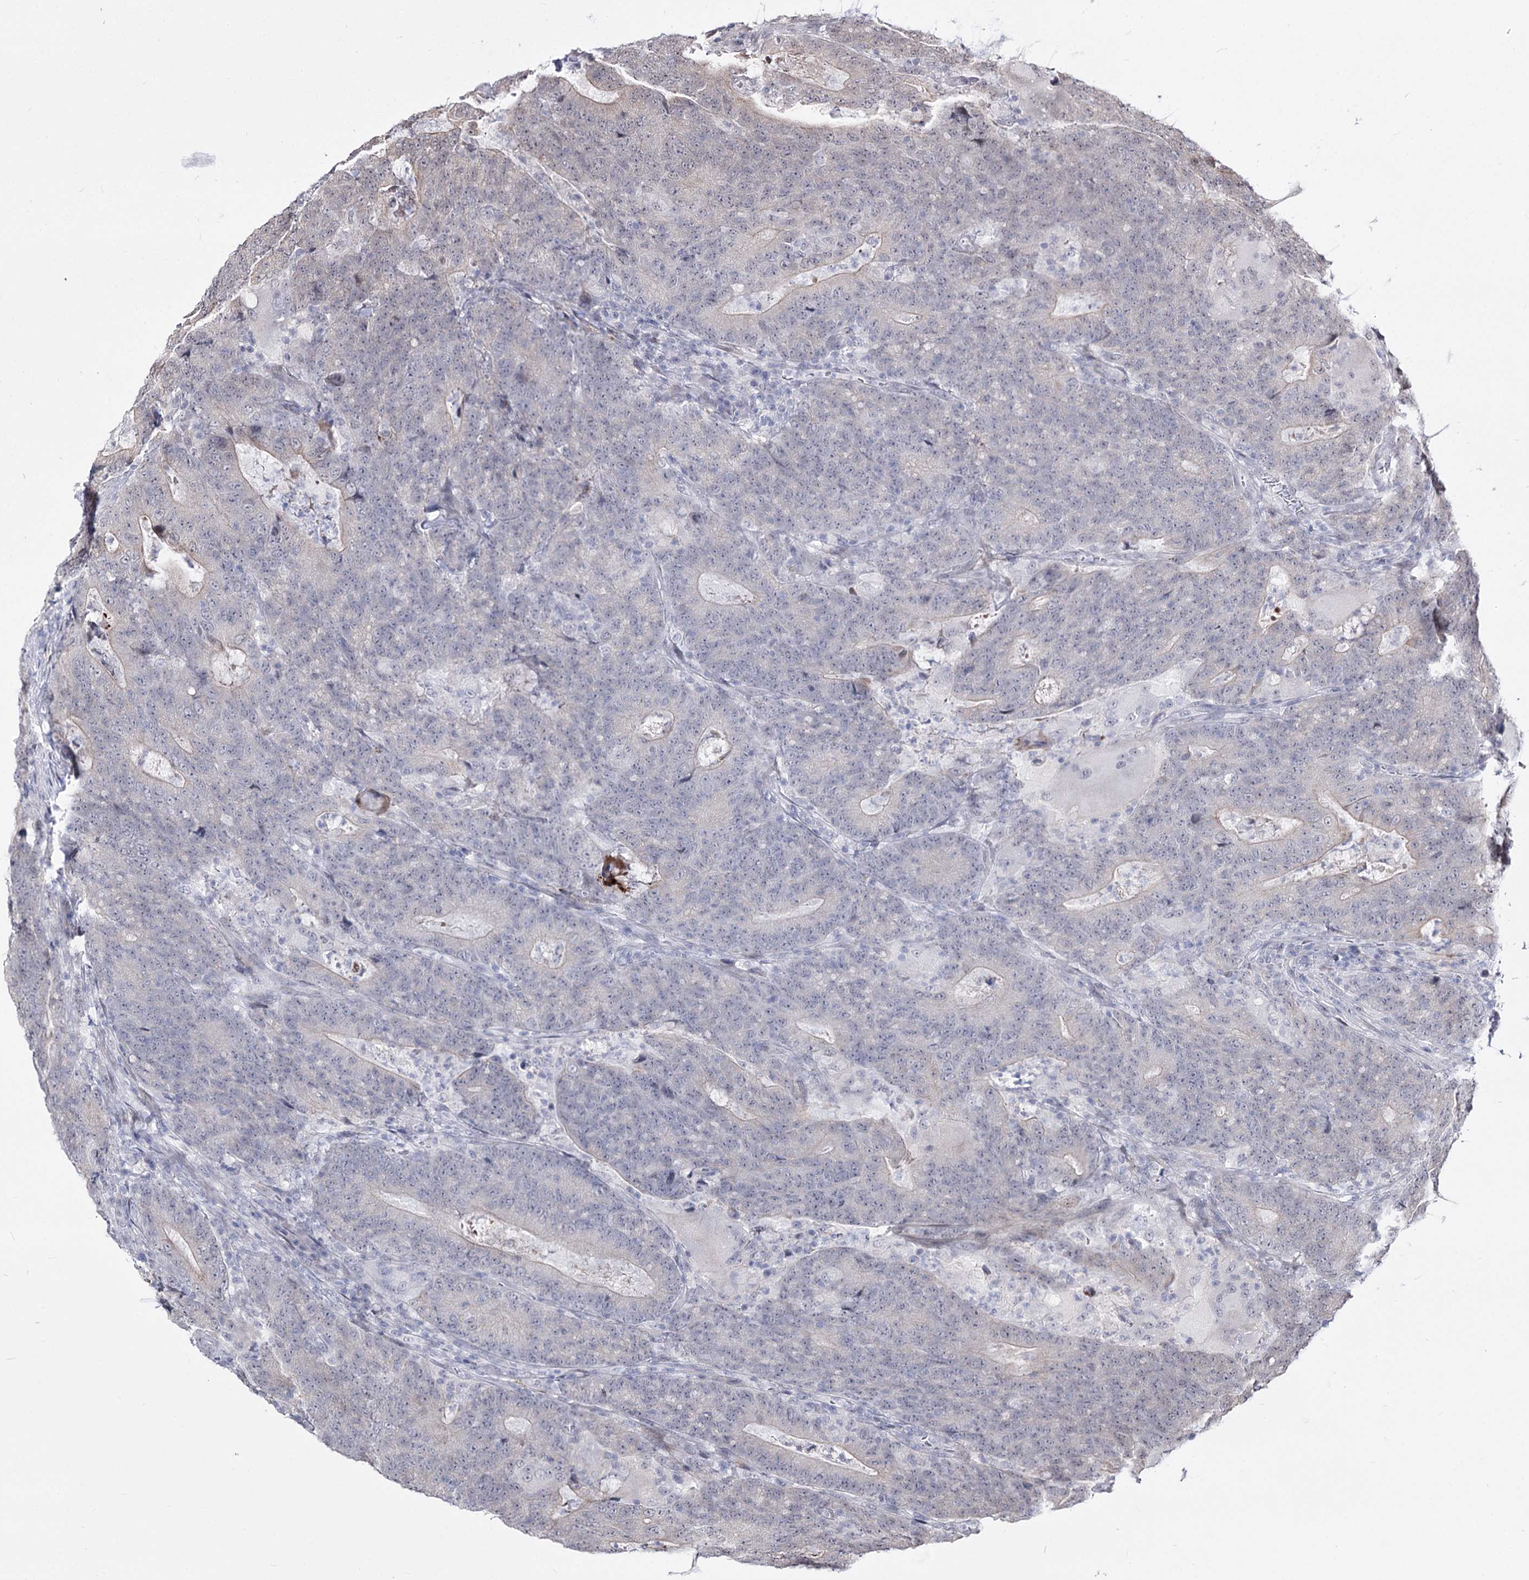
{"staining": {"intensity": "negative", "quantity": "none", "location": "none"}, "tissue": "colorectal cancer", "cell_type": "Tumor cells", "image_type": "cancer", "snomed": [{"axis": "morphology", "description": "Normal tissue, NOS"}, {"axis": "morphology", "description": "Adenocarcinoma, NOS"}, {"axis": "topography", "description": "Colon"}], "caption": "DAB (3,3'-diaminobenzidine) immunohistochemical staining of colorectal cancer shows no significant staining in tumor cells. (DAB immunohistochemistry, high magnification).", "gene": "STOX1", "patient": {"sex": "female", "age": 75}}